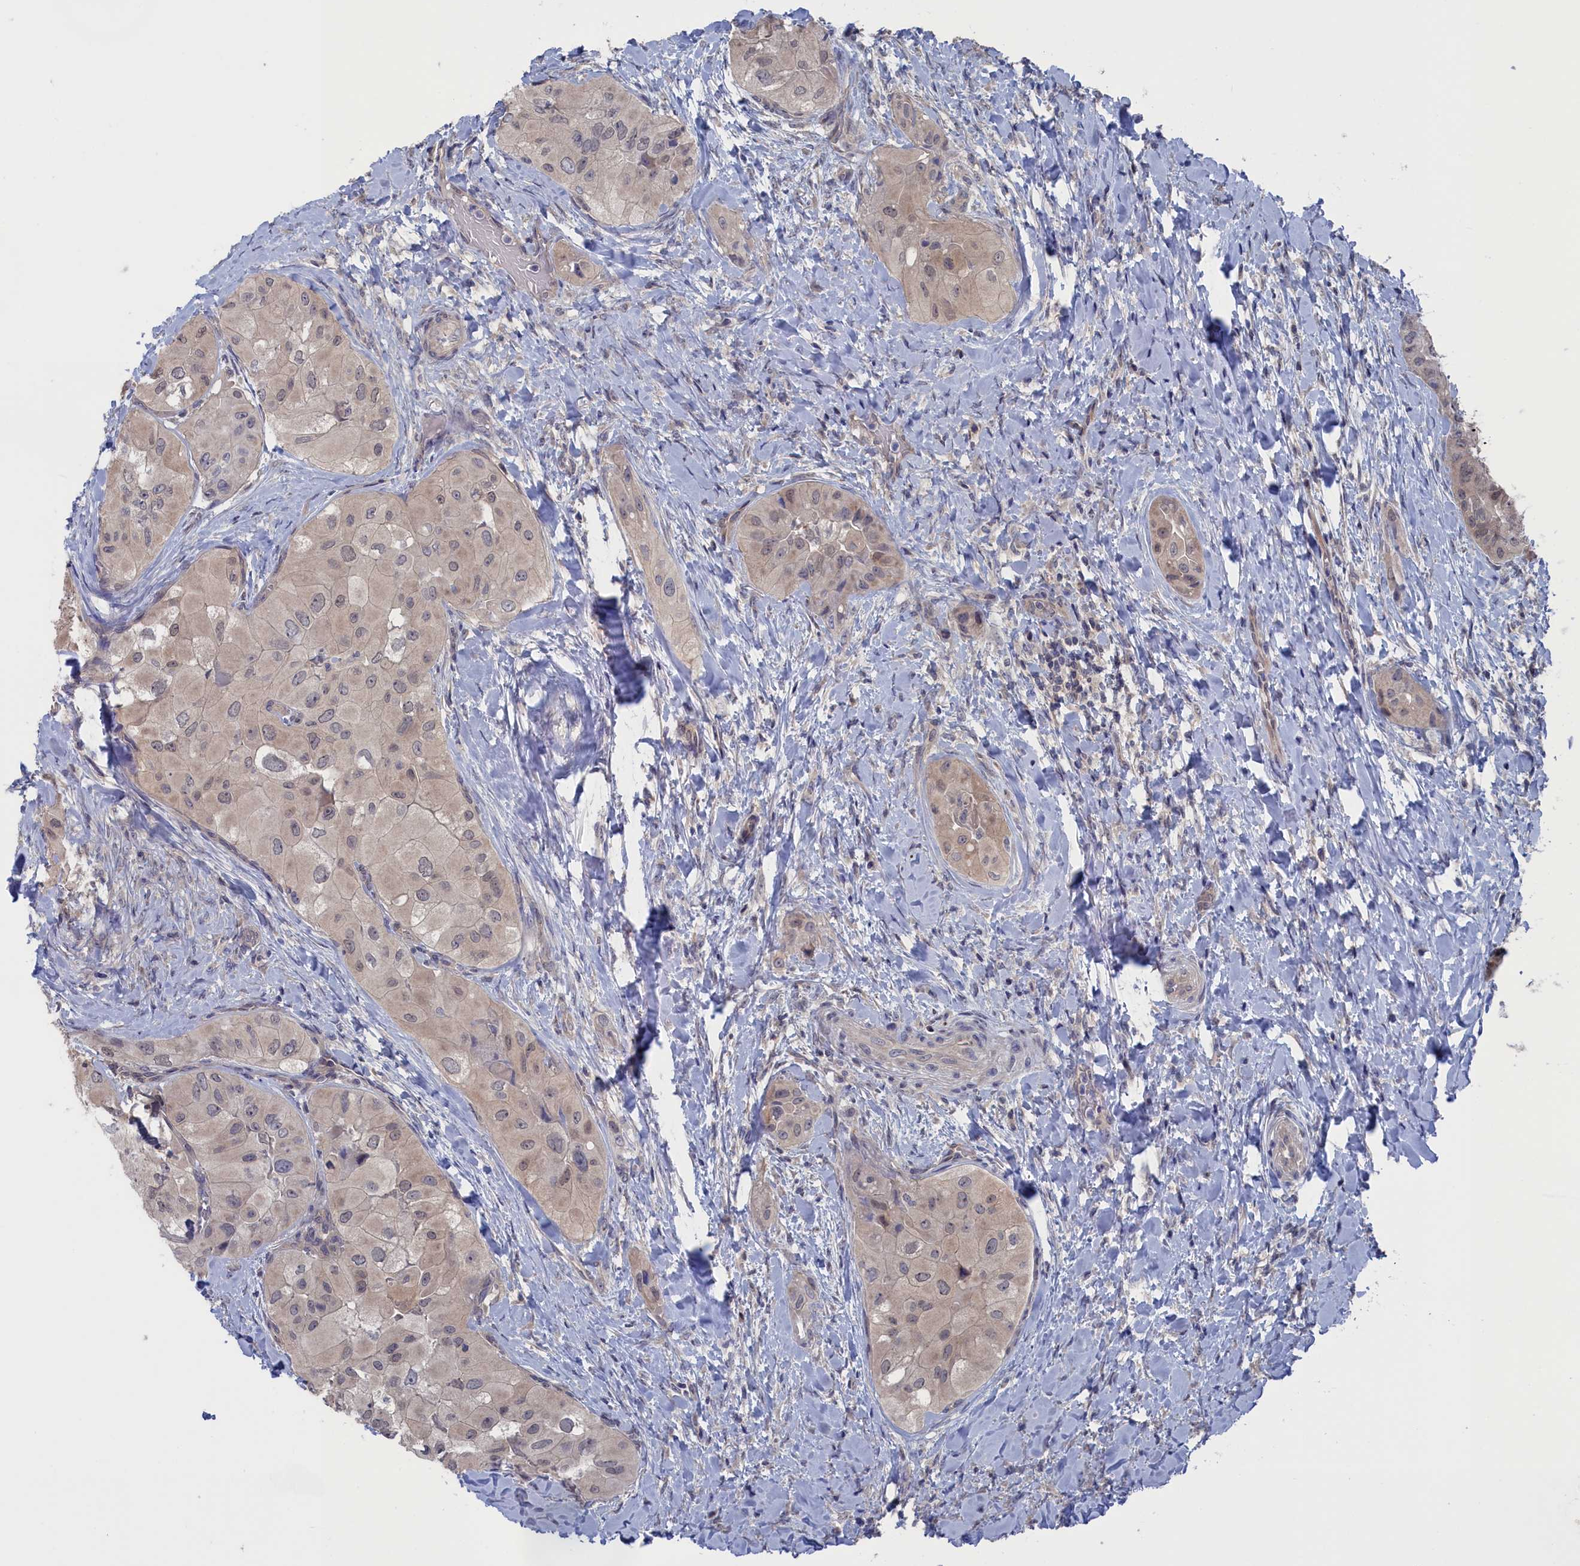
{"staining": {"intensity": "weak", "quantity": "<25%", "location": "cytoplasmic/membranous,nuclear"}, "tissue": "thyroid cancer", "cell_type": "Tumor cells", "image_type": "cancer", "snomed": [{"axis": "morphology", "description": "Normal tissue, NOS"}, {"axis": "morphology", "description": "Papillary adenocarcinoma, NOS"}, {"axis": "topography", "description": "Thyroid gland"}], "caption": "Immunohistochemical staining of thyroid cancer (papillary adenocarcinoma) reveals no significant expression in tumor cells. The staining is performed using DAB (3,3'-diaminobenzidine) brown chromogen with nuclei counter-stained in using hematoxylin.", "gene": "NUTF2", "patient": {"sex": "female", "age": 59}}